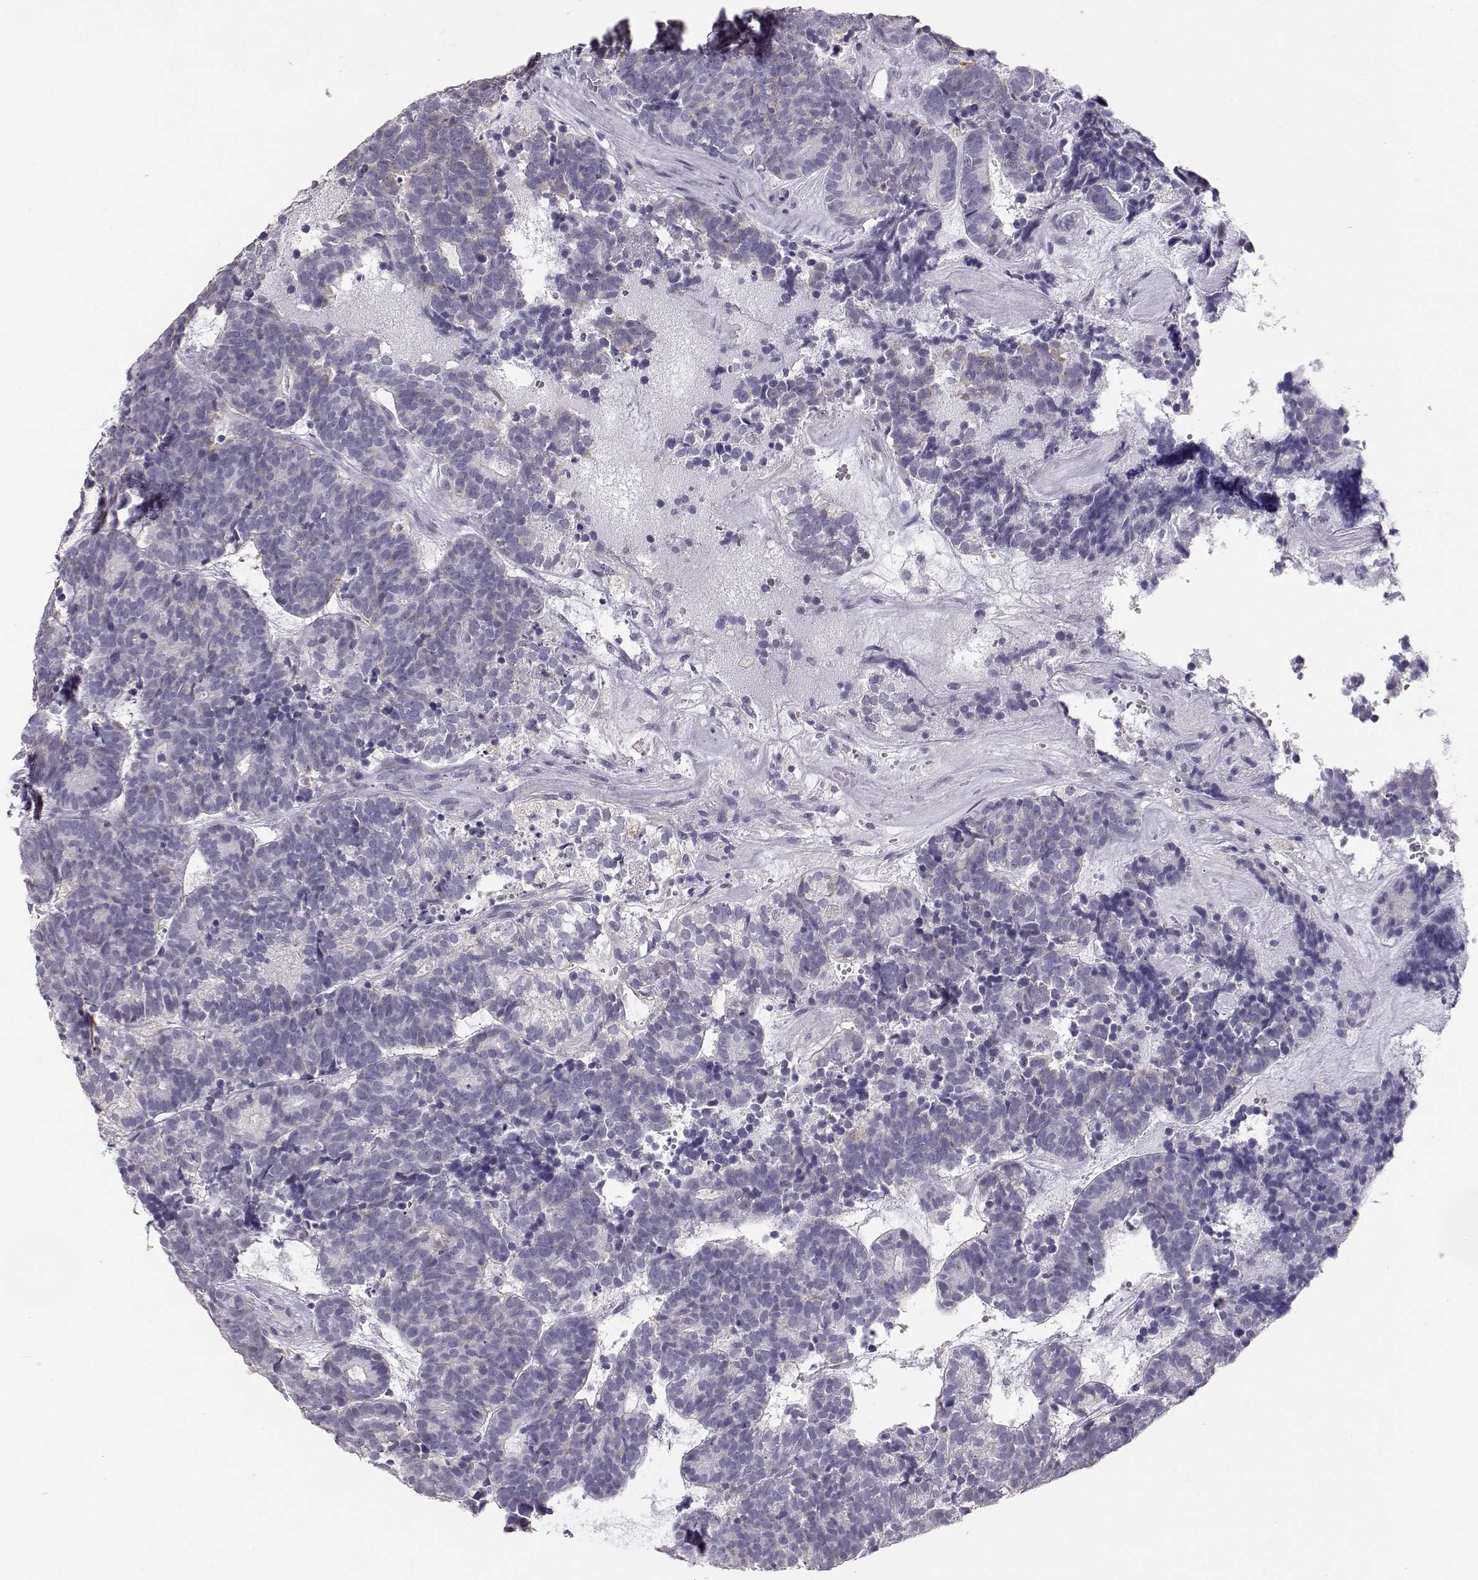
{"staining": {"intensity": "negative", "quantity": "none", "location": "none"}, "tissue": "head and neck cancer", "cell_type": "Tumor cells", "image_type": "cancer", "snomed": [{"axis": "morphology", "description": "Adenocarcinoma, NOS"}, {"axis": "topography", "description": "Head-Neck"}], "caption": "Immunohistochemistry of head and neck adenocarcinoma exhibits no staining in tumor cells.", "gene": "NUTM1", "patient": {"sex": "female", "age": 81}}